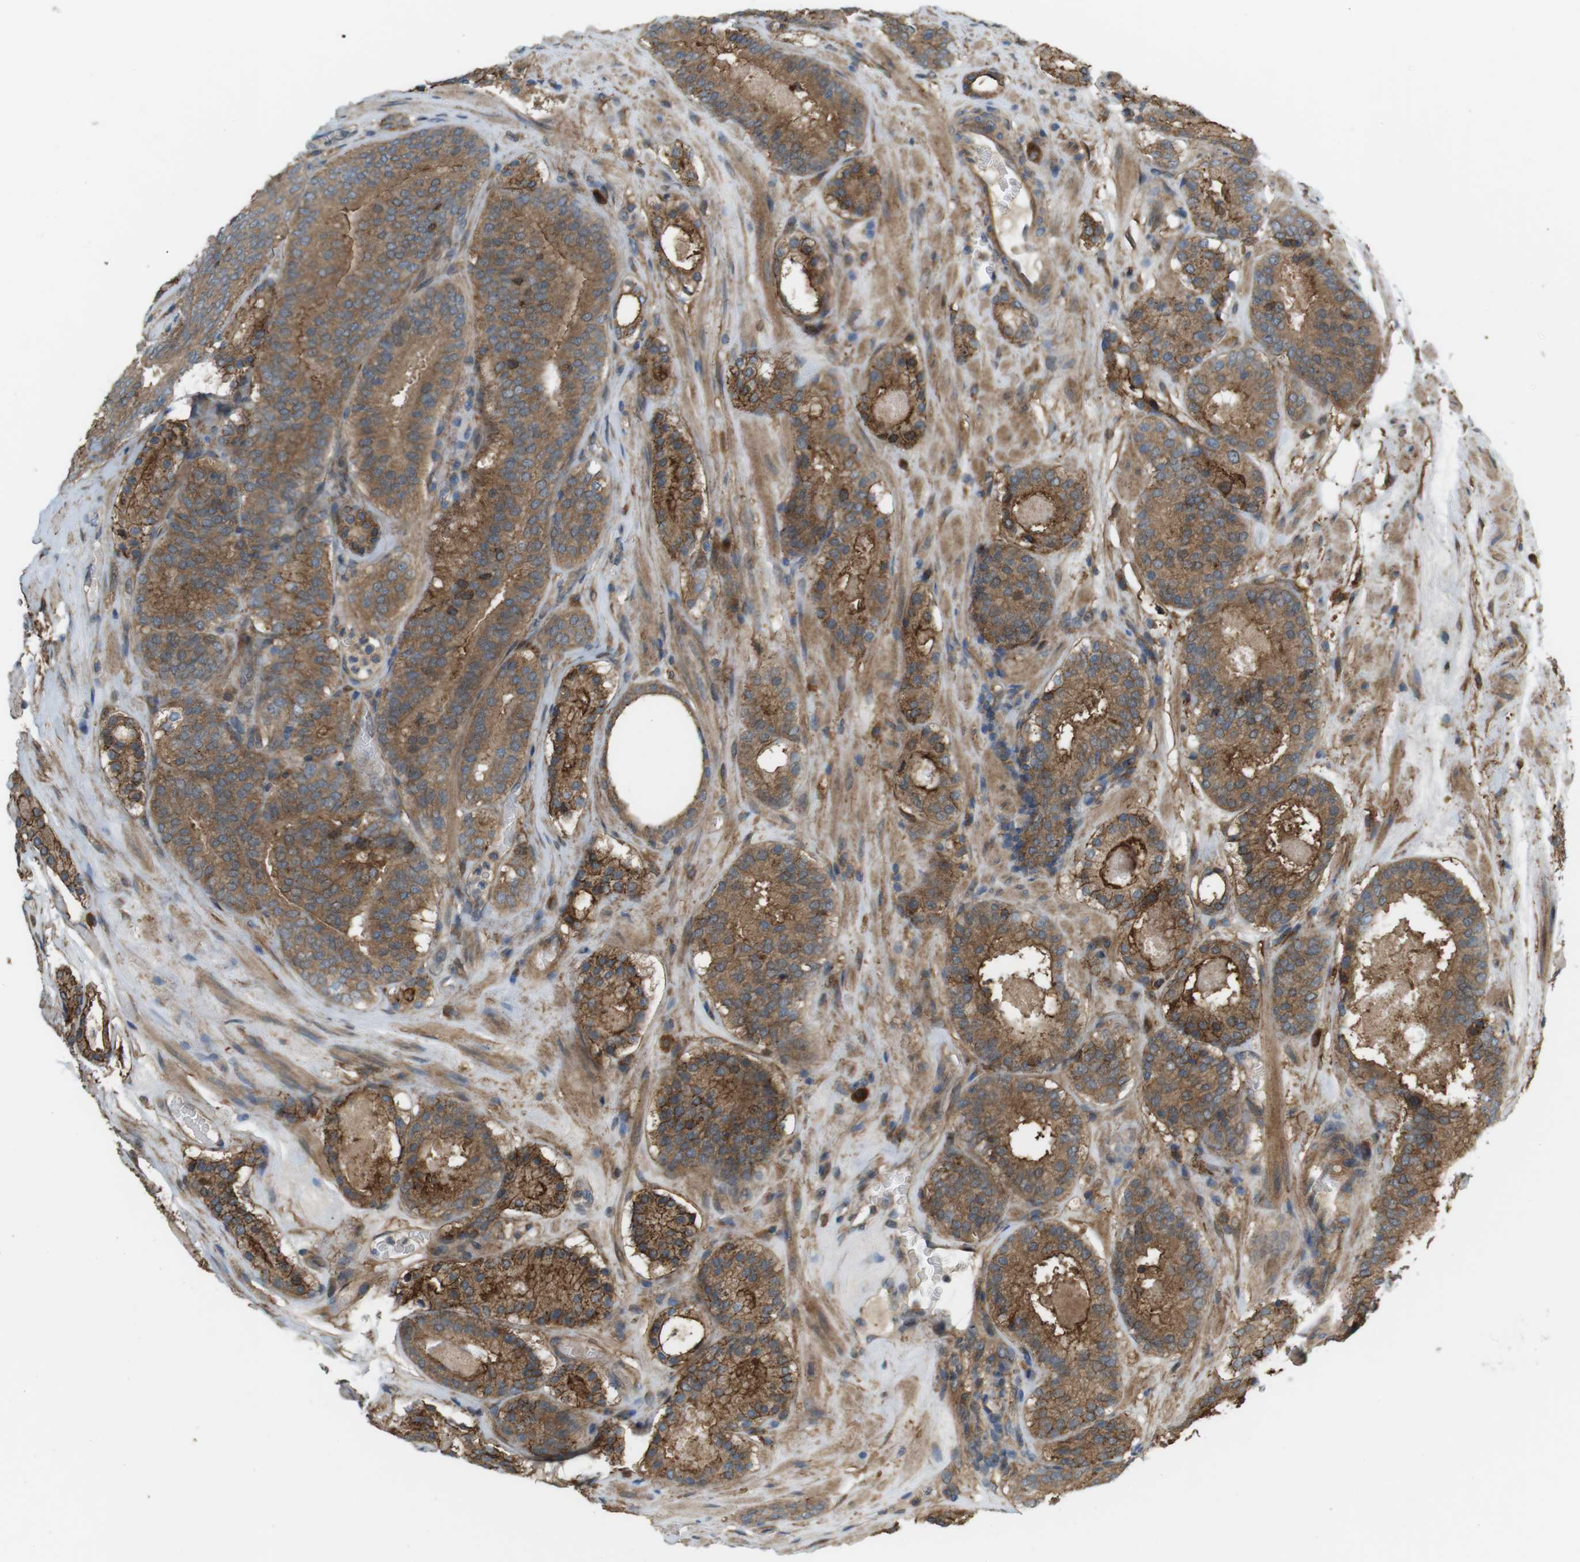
{"staining": {"intensity": "strong", "quantity": ">75%", "location": "cytoplasmic/membranous"}, "tissue": "prostate cancer", "cell_type": "Tumor cells", "image_type": "cancer", "snomed": [{"axis": "morphology", "description": "Adenocarcinoma, Low grade"}, {"axis": "topography", "description": "Prostate"}], "caption": "Immunohistochemistry staining of low-grade adenocarcinoma (prostate), which shows high levels of strong cytoplasmic/membranous positivity in about >75% of tumor cells indicating strong cytoplasmic/membranous protein positivity. The staining was performed using DAB (brown) for protein detection and nuclei were counterstained in hematoxylin (blue).", "gene": "DDAH2", "patient": {"sex": "male", "age": 69}}